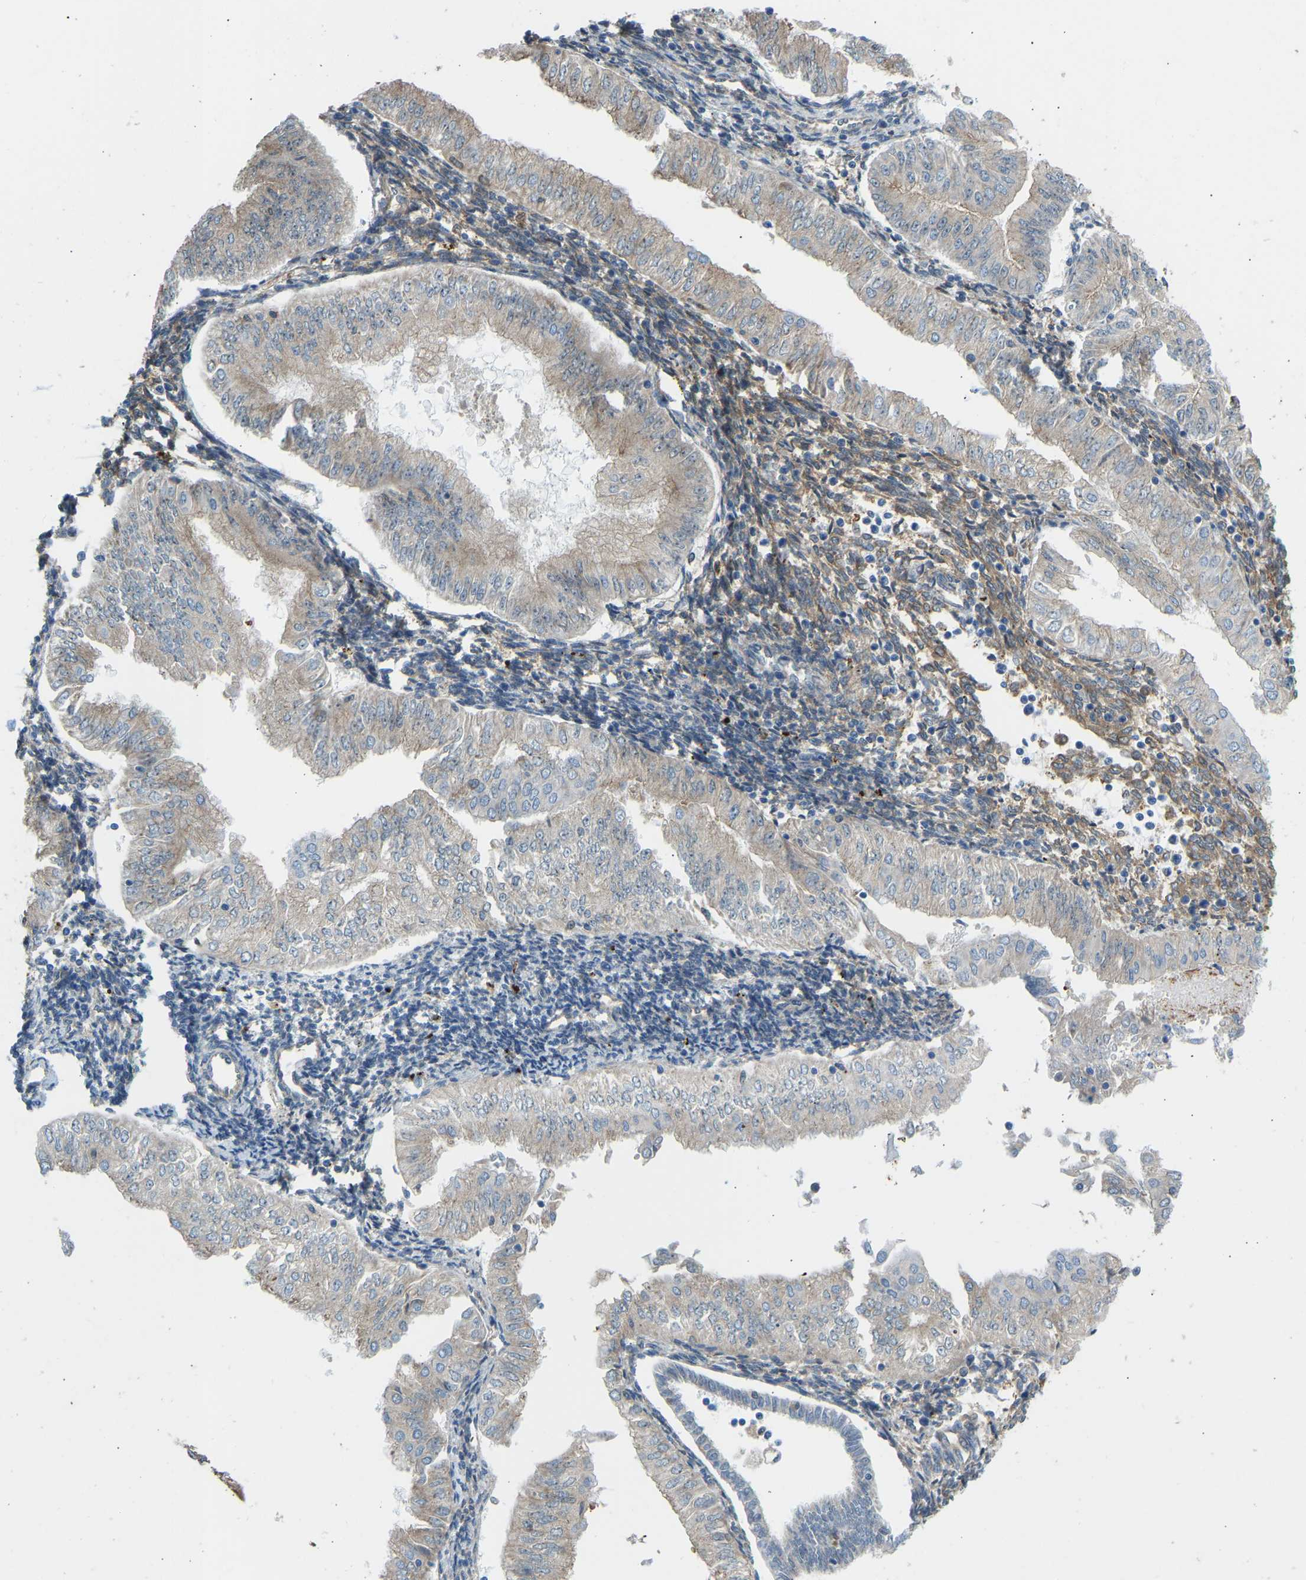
{"staining": {"intensity": "weak", "quantity": "<25%", "location": "cytoplasmic/membranous"}, "tissue": "endometrial cancer", "cell_type": "Tumor cells", "image_type": "cancer", "snomed": [{"axis": "morphology", "description": "Normal tissue, NOS"}, {"axis": "morphology", "description": "Adenocarcinoma, NOS"}, {"axis": "topography", "description": "Endometrium"}], "caption": "Endometrial adenocarcinoma was stained to show a protein in brown. There is no significant staining in tumor cells.", "gene": "OS9", "patient": {"sex": "female", "age": 53}}